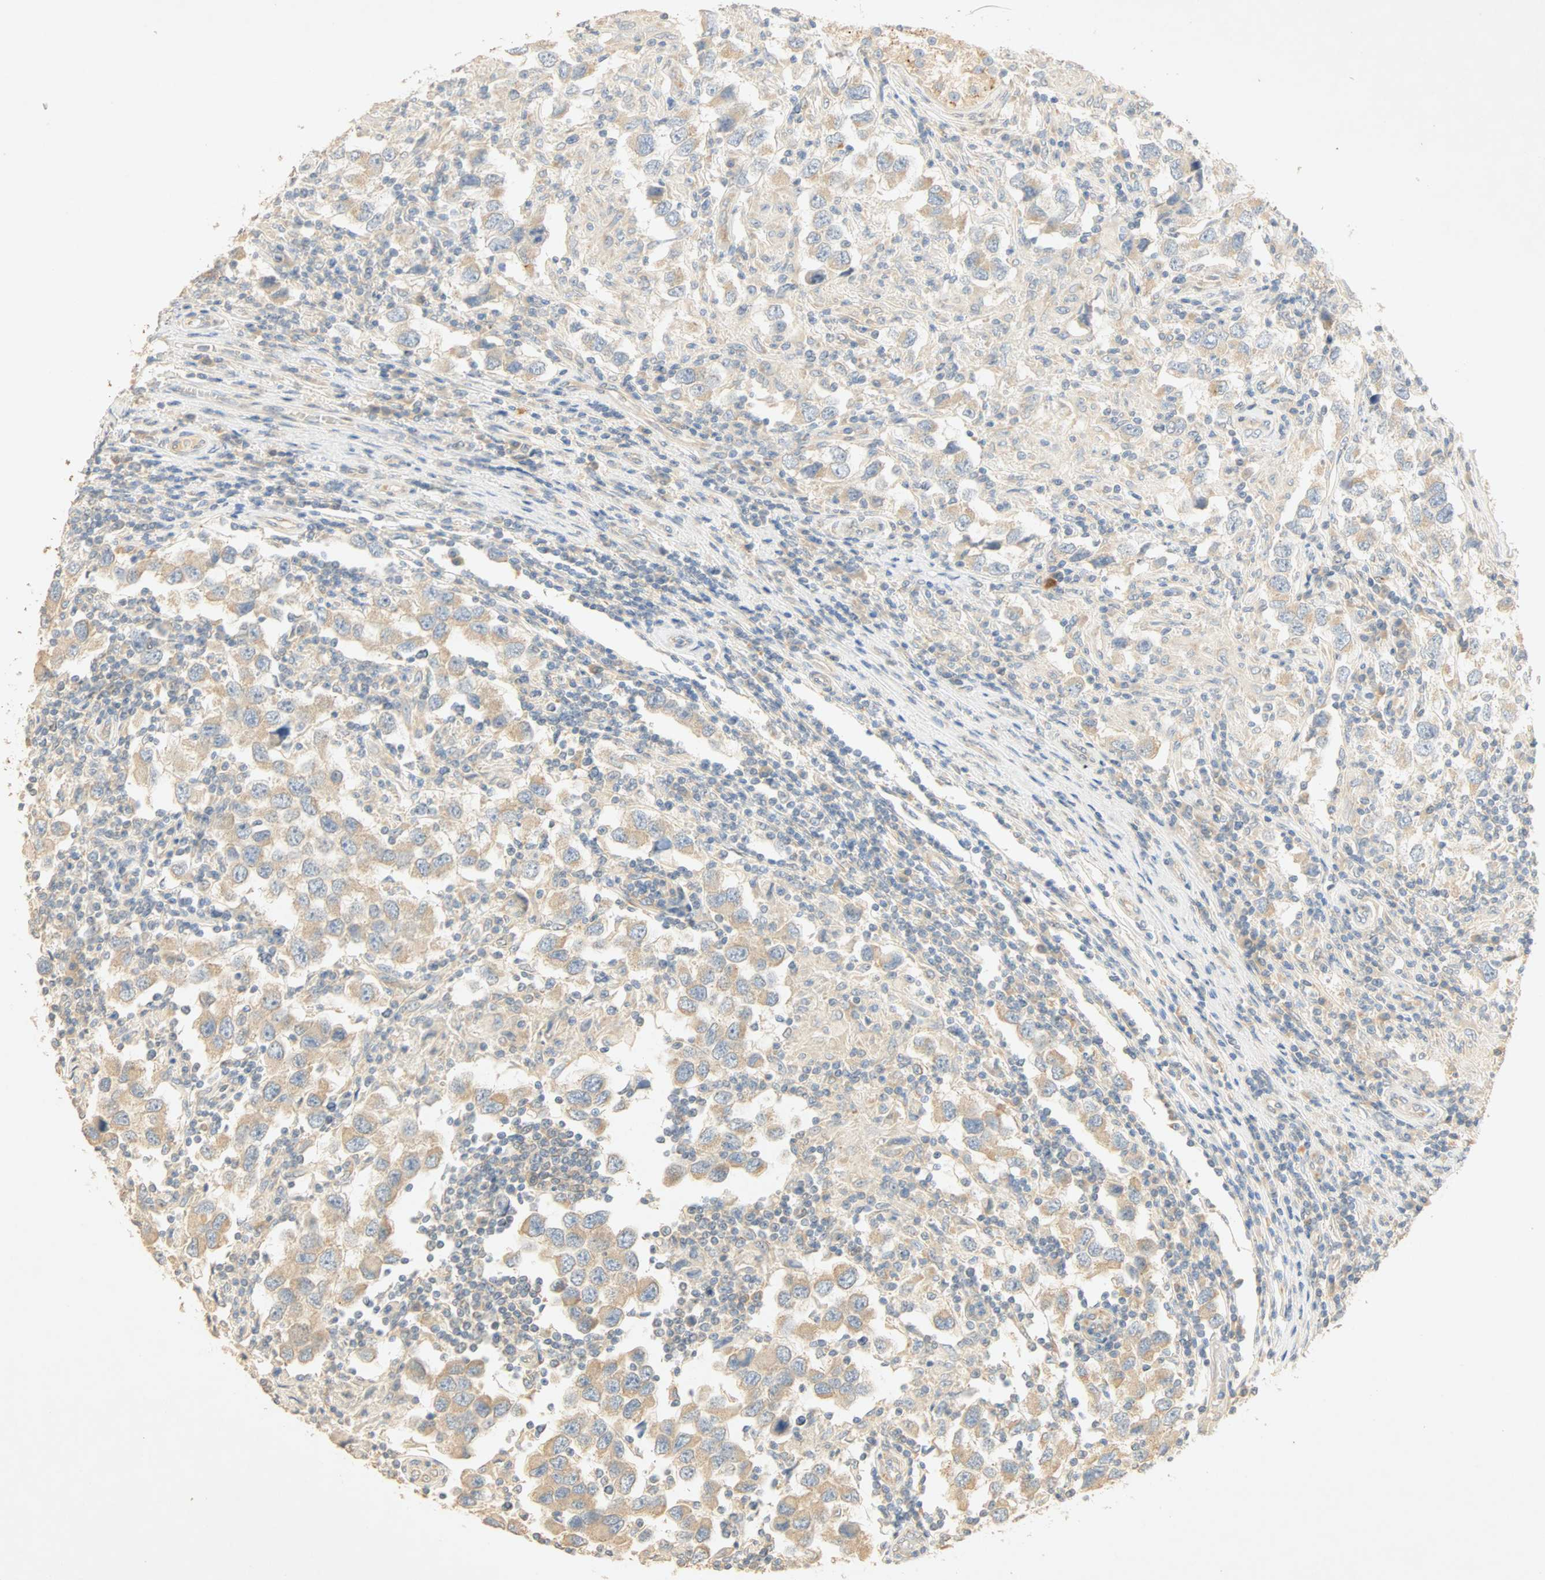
{"staining": {"intensity": "weak", "quantity": "25%-75%", "location": "cytoplasmic/membranous"}, "tissue": "testis cancer", "cell_type": "Tumor cells", "image_type": "cancer", "snomed": [{"axis": "morphology", "description": "Carcinoma, Embryonal, NOS"}, {"axis": "topography", "description": "Testis"}], "caption": "This histopathology image exhibits testis cancer stained with IHC to label a protein in brown. The cytoplasmic/membranous of tumor cells show weak positivity for the protein. Nuclei are counter-stained blue.", "gene": "SELENBP1", "patient": {"sex": "male", "age": 21}}